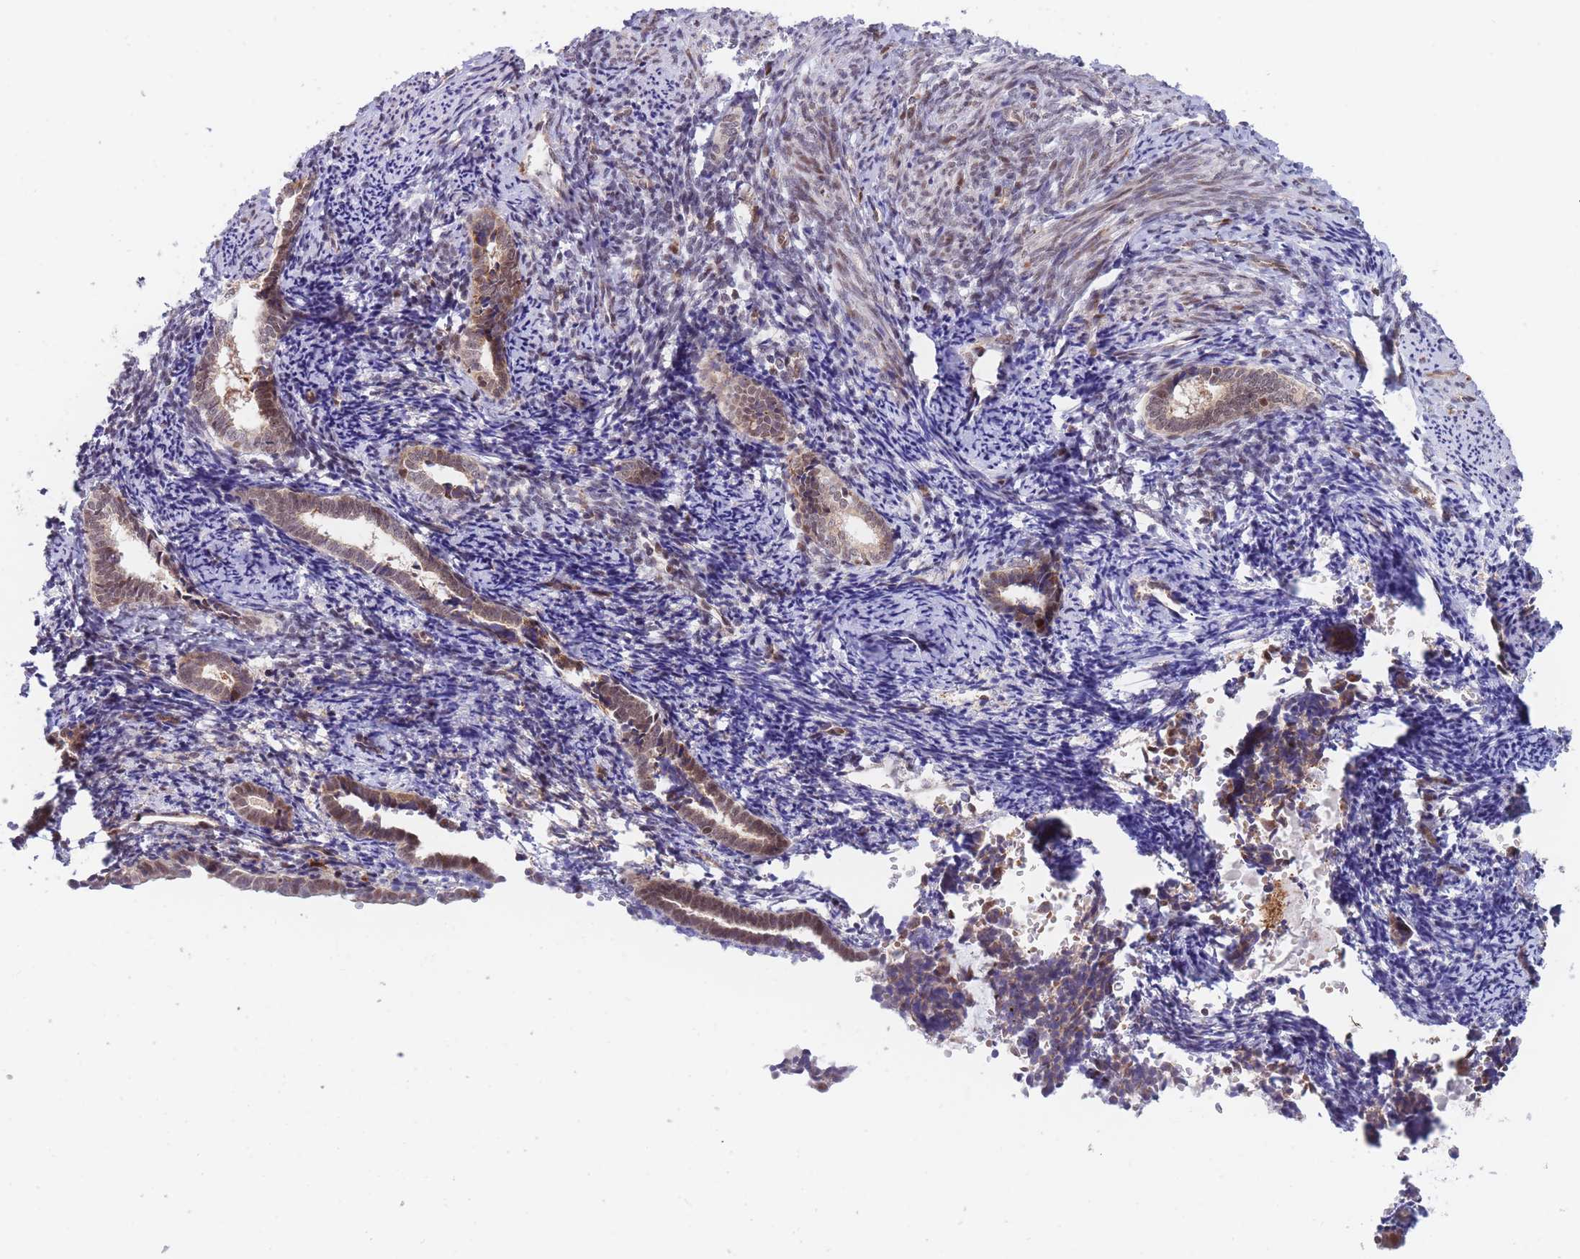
{"staining": {"intensity": "moderate", "quantity": "25%-75%", "location": "nuclear"}, "tissue": "endometrium", "cell_type": "Cells in endometrial stroma", "image_type": "normal", "snomed": [{"axis": "morphology", "description": "Normal tissue, NOS"}, {"axis": "topography", "description": "Endometrium"}], "caption": "This micrograph exhibits IHC staining of benign human endometrium, with medium moderate nuclear positivity in about 25%-75% of cells in endometrial stroma.", "gene": "BOD1L1", "patient": {"sex": "female", "age": 54}}